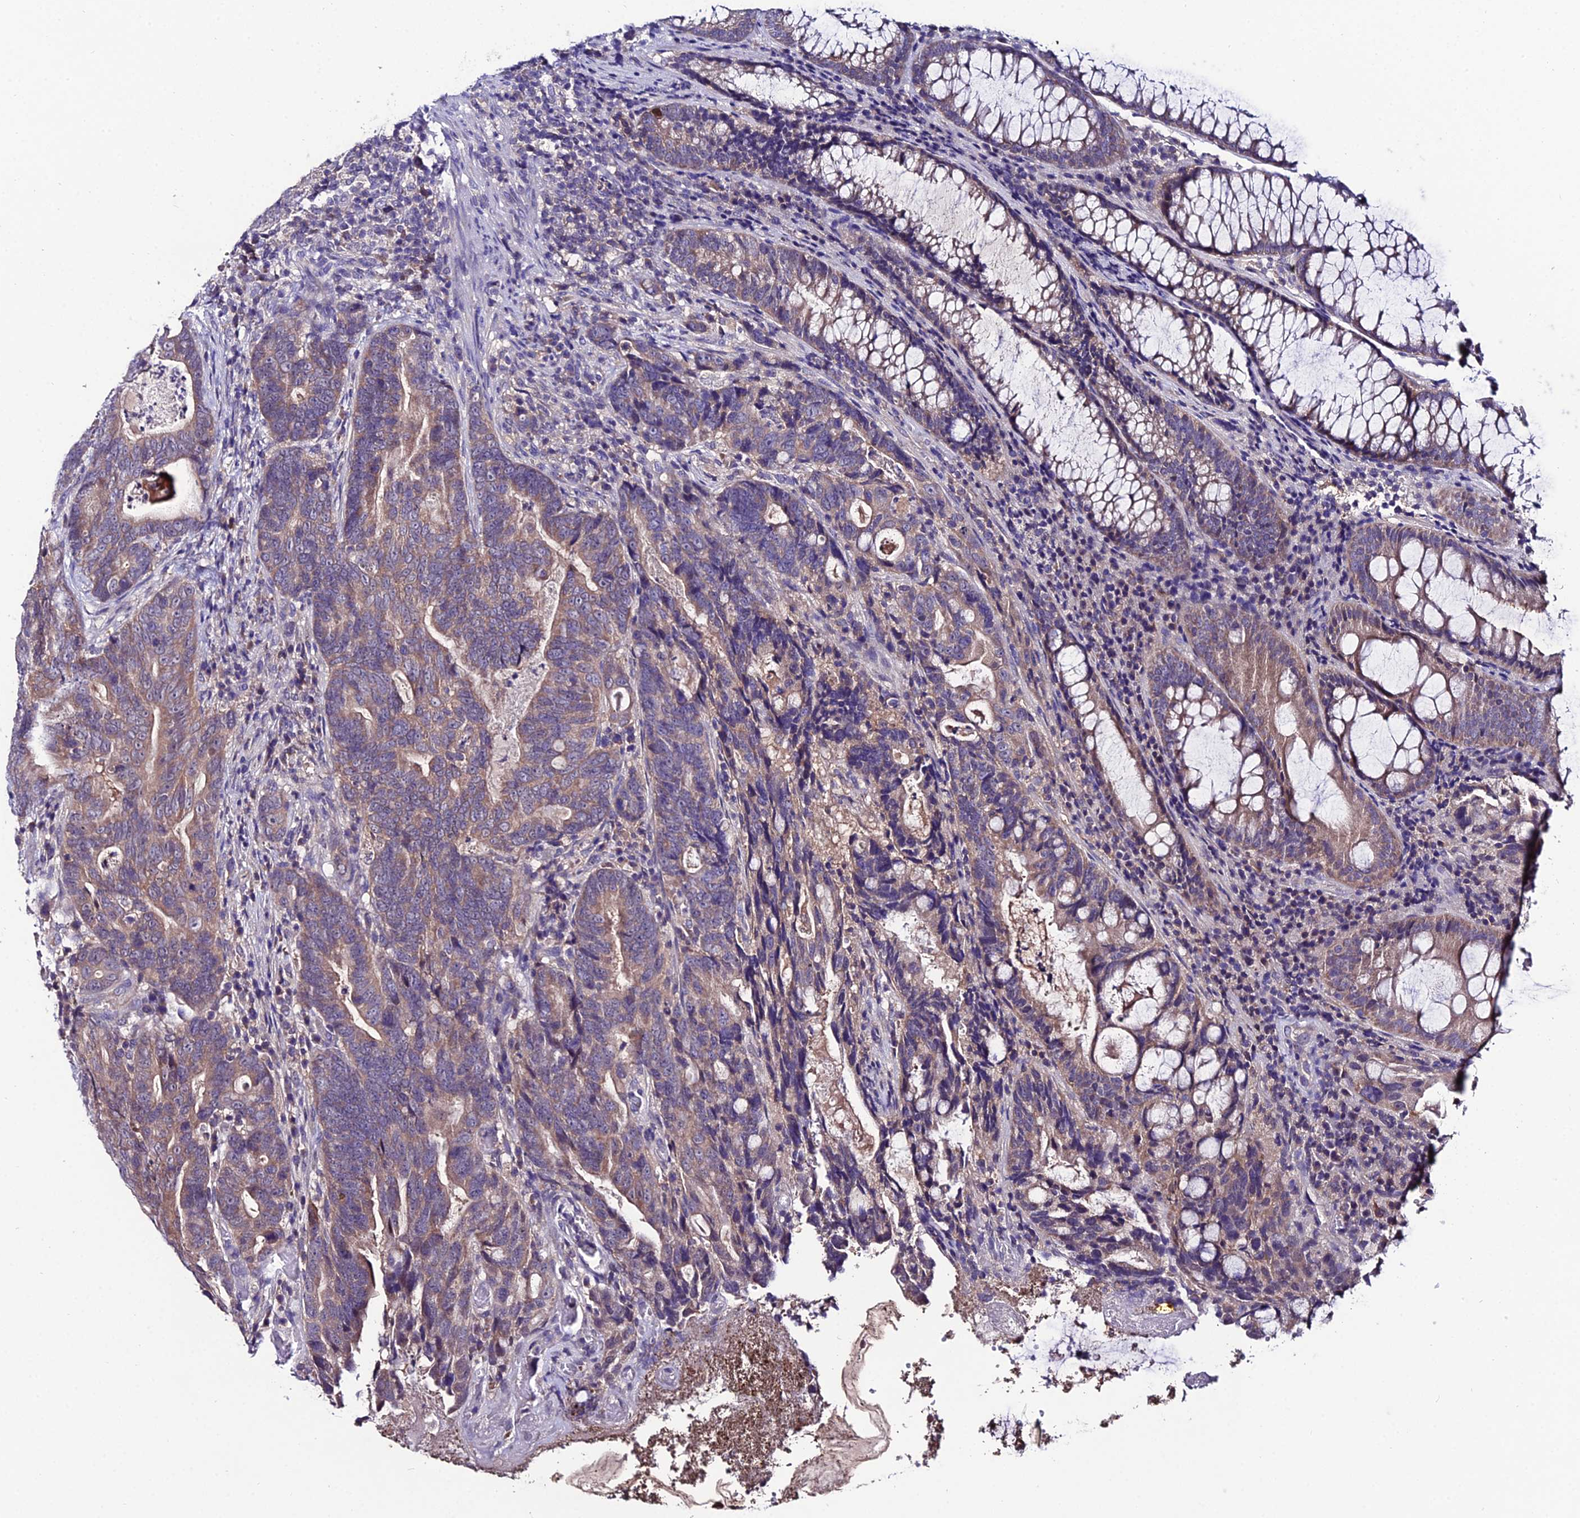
{"staining": {"intensity": "moderate", "quantity": ">75%", "location": "cytoplasmic/membranous"}, "tissue": "colorectal cancer", "cell_type": "Tumor cells", "image_type": "cancer", "snomed": [{"axis": "morphology", "description": "Adenocarcinoma, NOS"}, {"axis": "topography", "description": "Colon"}], "caption": "Immunohistochemistry image of neoplastic tissue: colorectal cancer (adenocarcinoma) stained using immunohistochemistry reveals medium levels of moderate protein expression localized specifically in the cytoplasmic/membranous of tumor cells, appearing as a cytoplasmic/membranous brown color.", "gene": "LGALS7", "patient": {"sex": "female", "age": 82}}